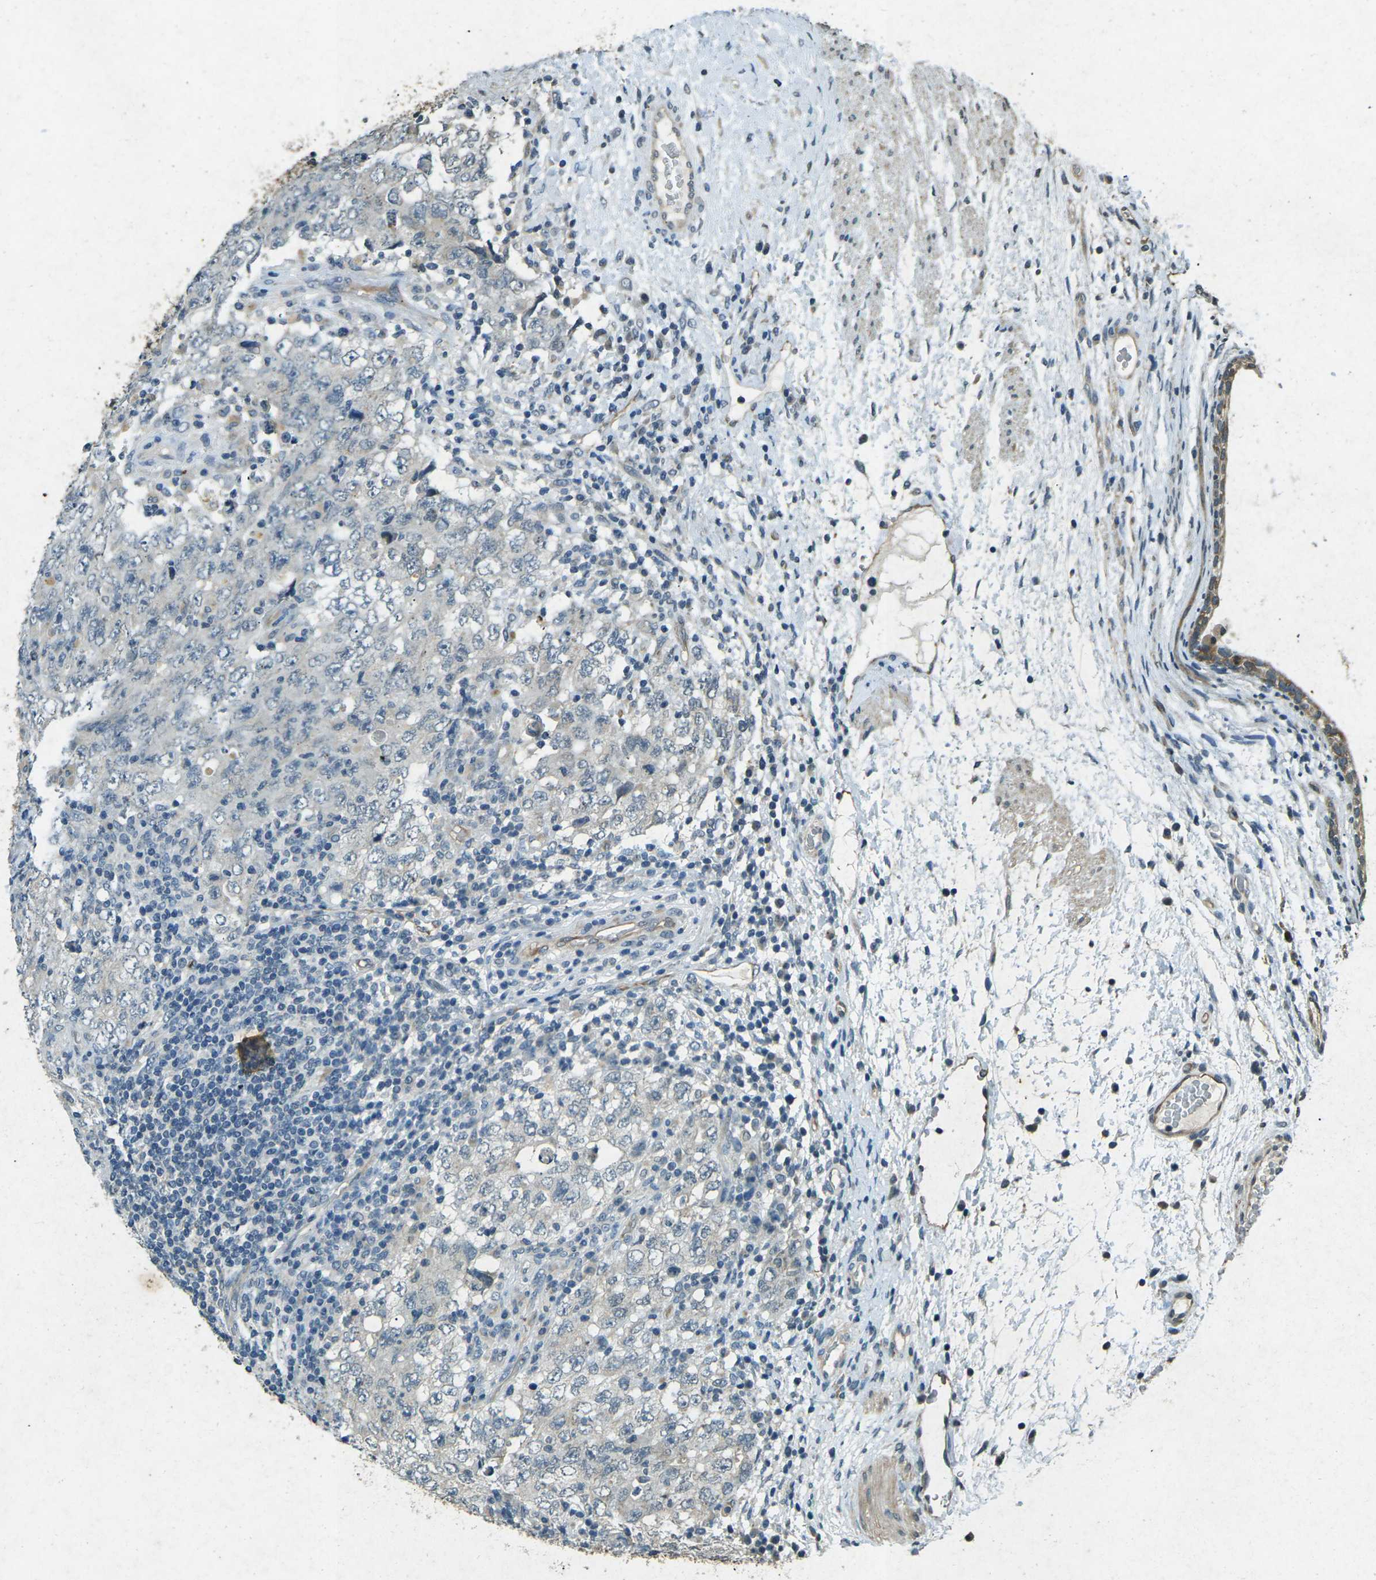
{"staining": {"intensity": "negative", "quantity": "none", "location": "none"}, "tissue": "testis cancer", "cell_type": "Tumor cells", "image_type": "cancer", "snomed": [{"axis": "morphology", "description": "Carcinoma, Embryonal, NOS"}, {"axis": "topography", "description": "Testis"}], "caption": "DAB immunohistochemical staining of testis embryonal carcinoma exhibits no significant expression in tumor cells. Nuclei are stained in blue.", "gene": "PDE2A", "patient": {"sex": "male", "age": 26}}